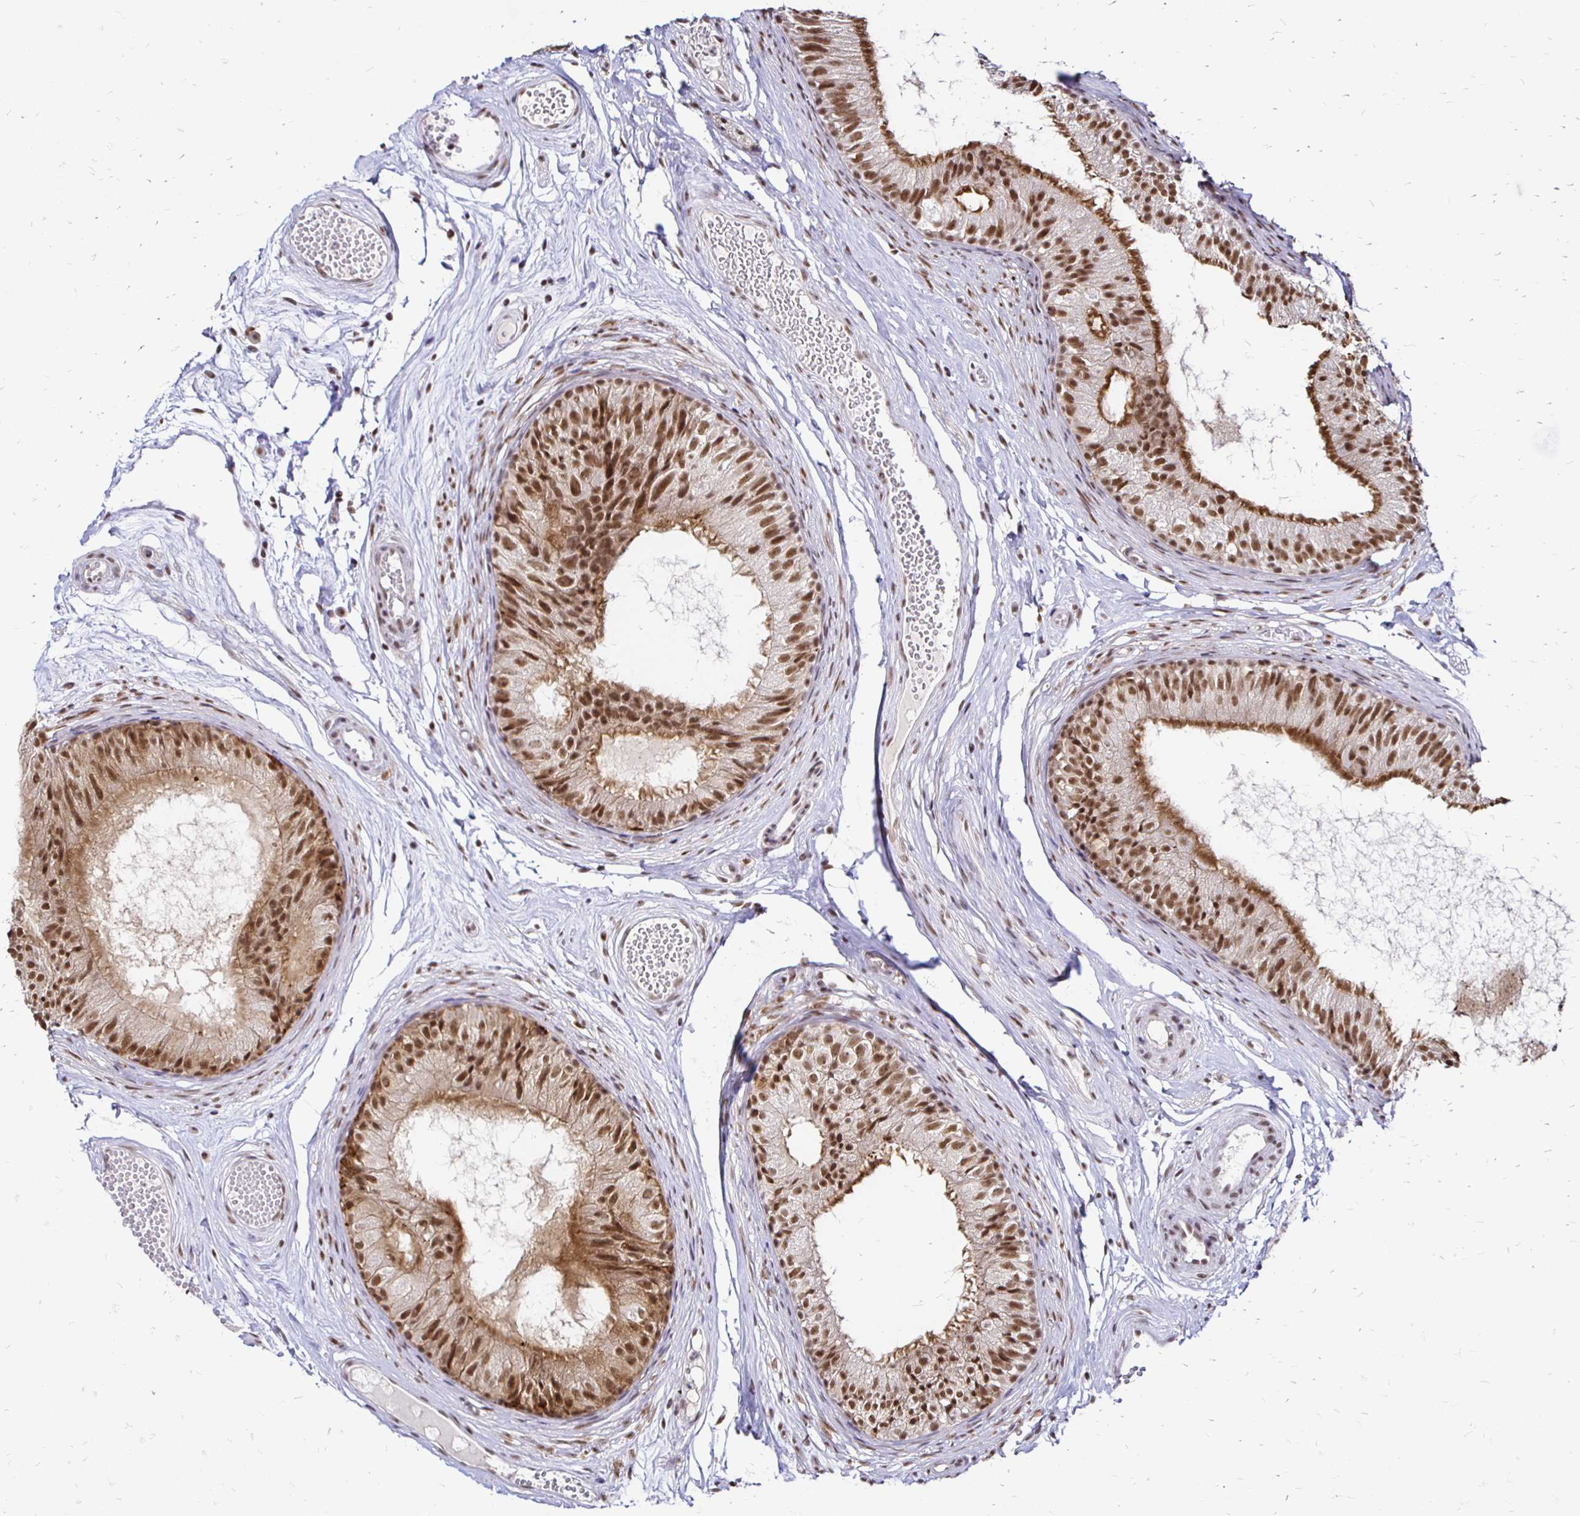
{"staining": {"intensity": "moderate", "quantity": ">75%", "location": "nuclear"}, "tissue": "epididymis", "cell_type": "Glandular cells", "image_type": "normal", "snomed": [{"axis": "morphology", "description": "Normal tissue, NOS"}, {"axis": "morphology", "description": "Seminoma, NOS"}, {"axis": "topography", "description": "Testis"}, {"axis": "topography", "description": "Epididymis"}], "caption": "Approximately >75% of glandular cells in benign epididymis exhibit moderate nuclear protein positivity as visualized by brown immunohistochemical staining.", "gene": "SIN3A", "patient": {"sex": "male", "age": 34}}